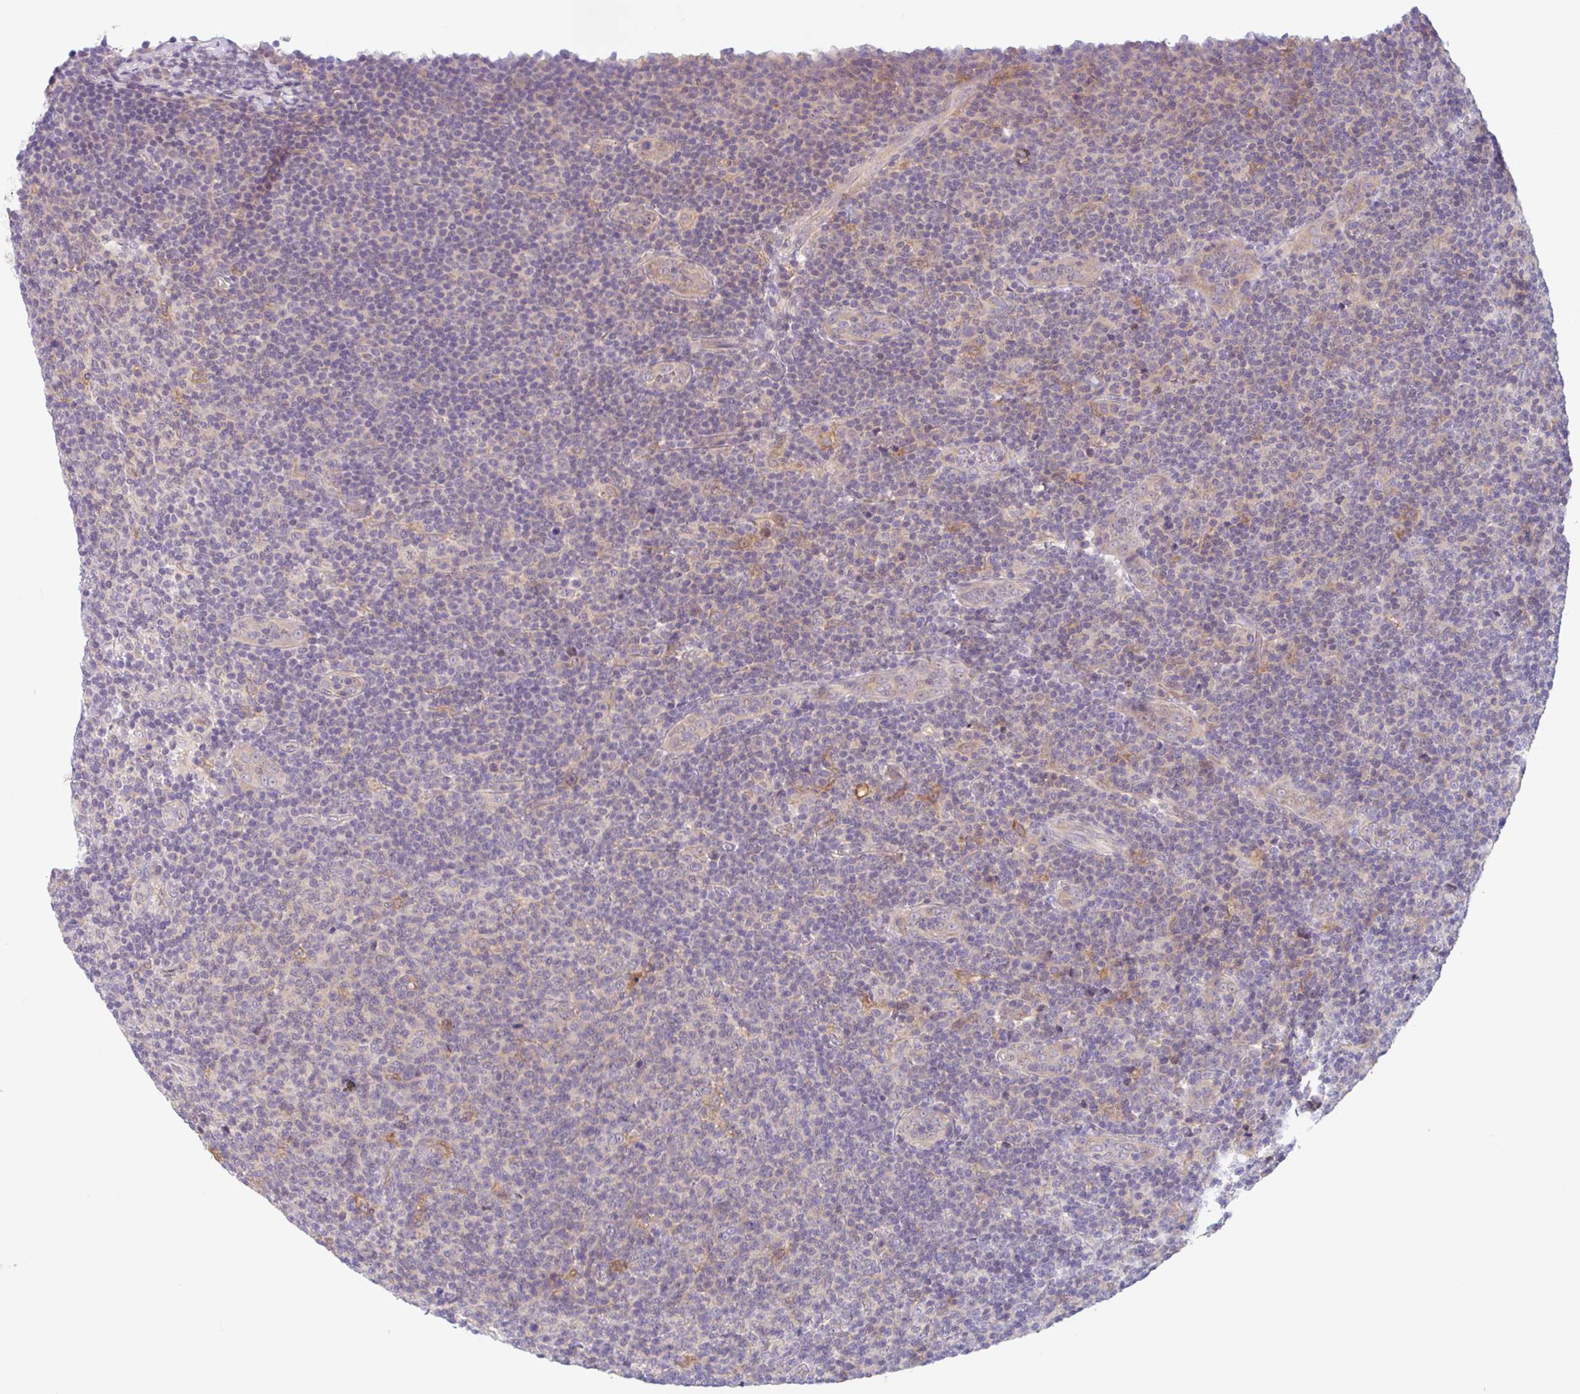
{"staining": {"intensity": "negative", "quantity": "none", "location": "none"}, "tissue": "lymphoma", "cell_type": "Tumor cells", "image_type": "cancer", "snomed": [{"axis": "morphology", "description": "Malignant lymphoma, non-Hodgkin's type, Low grade"}, {"axis": "topography", "description": "Lymph node"}], "caption": "An immunohistochemistry photomicrograph of lymphoma is shown. There is no staining in tumor cells of lymphoma.", "gene": "TMEM86A", "patient": {"sex": "male", "age": 66}}